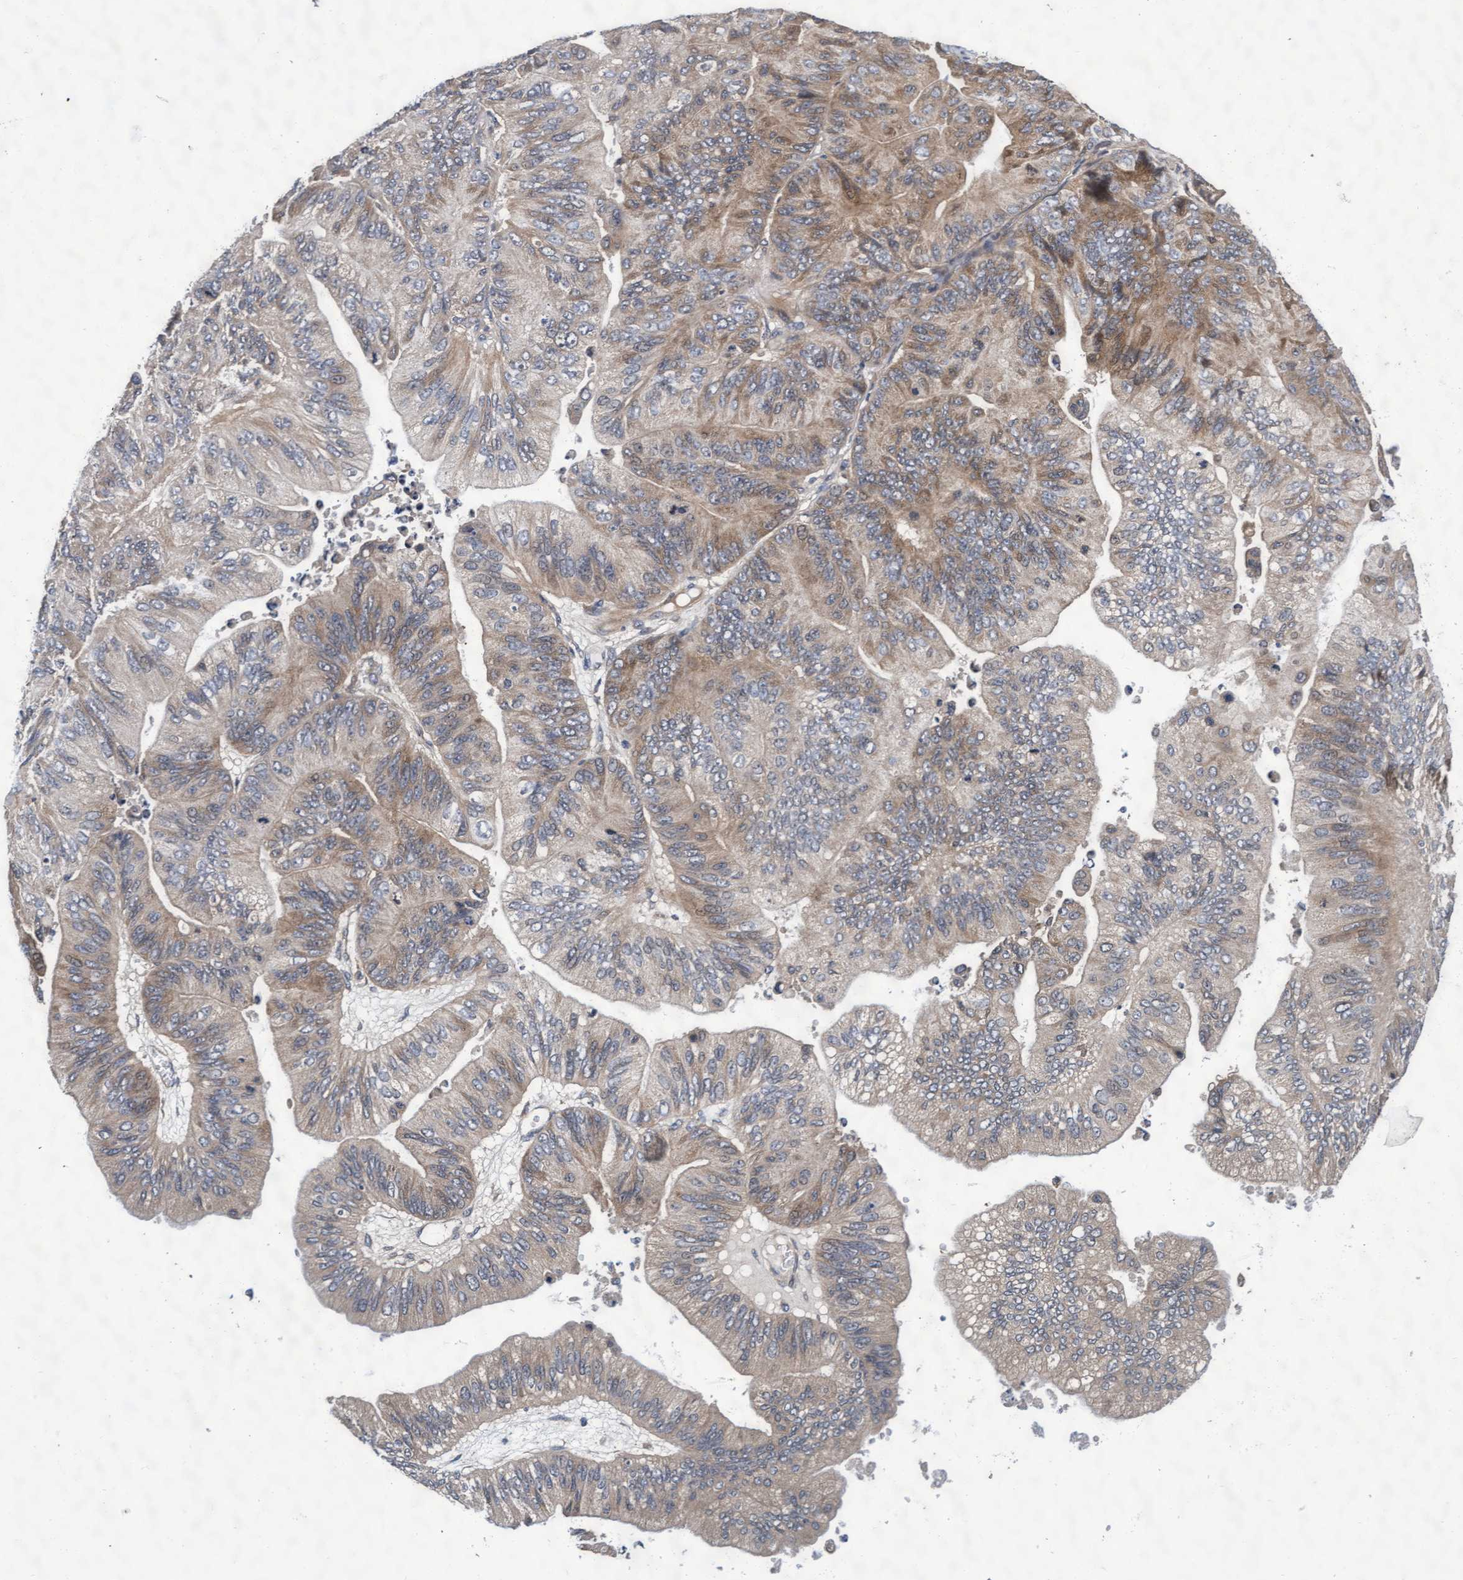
{"staining": {"intensity": "moderate", "quantity": "25%-75%", "location": "cytoplasmic/membranous"}, "tissue": "ovarian cancer", "cell_type": "Tumor cells", "image_type": "cancer", "snomed": [{"axis": "morphology", "description": "Cystadenocarcinoma, mucinous, NOS"}, {"axis": "topography", "description": "Ovary"}], "caption": "The photomicrograph demonstrates staining of mucinous cystadenocarcinoma (ovarian), revealing moderate cytoplasmic/membranous protein expression (brown color) within tumor cells. Nuclei are stained in blue.", "gene": "EFCAB13", "patient": {"sex": "female", "age": 61}}